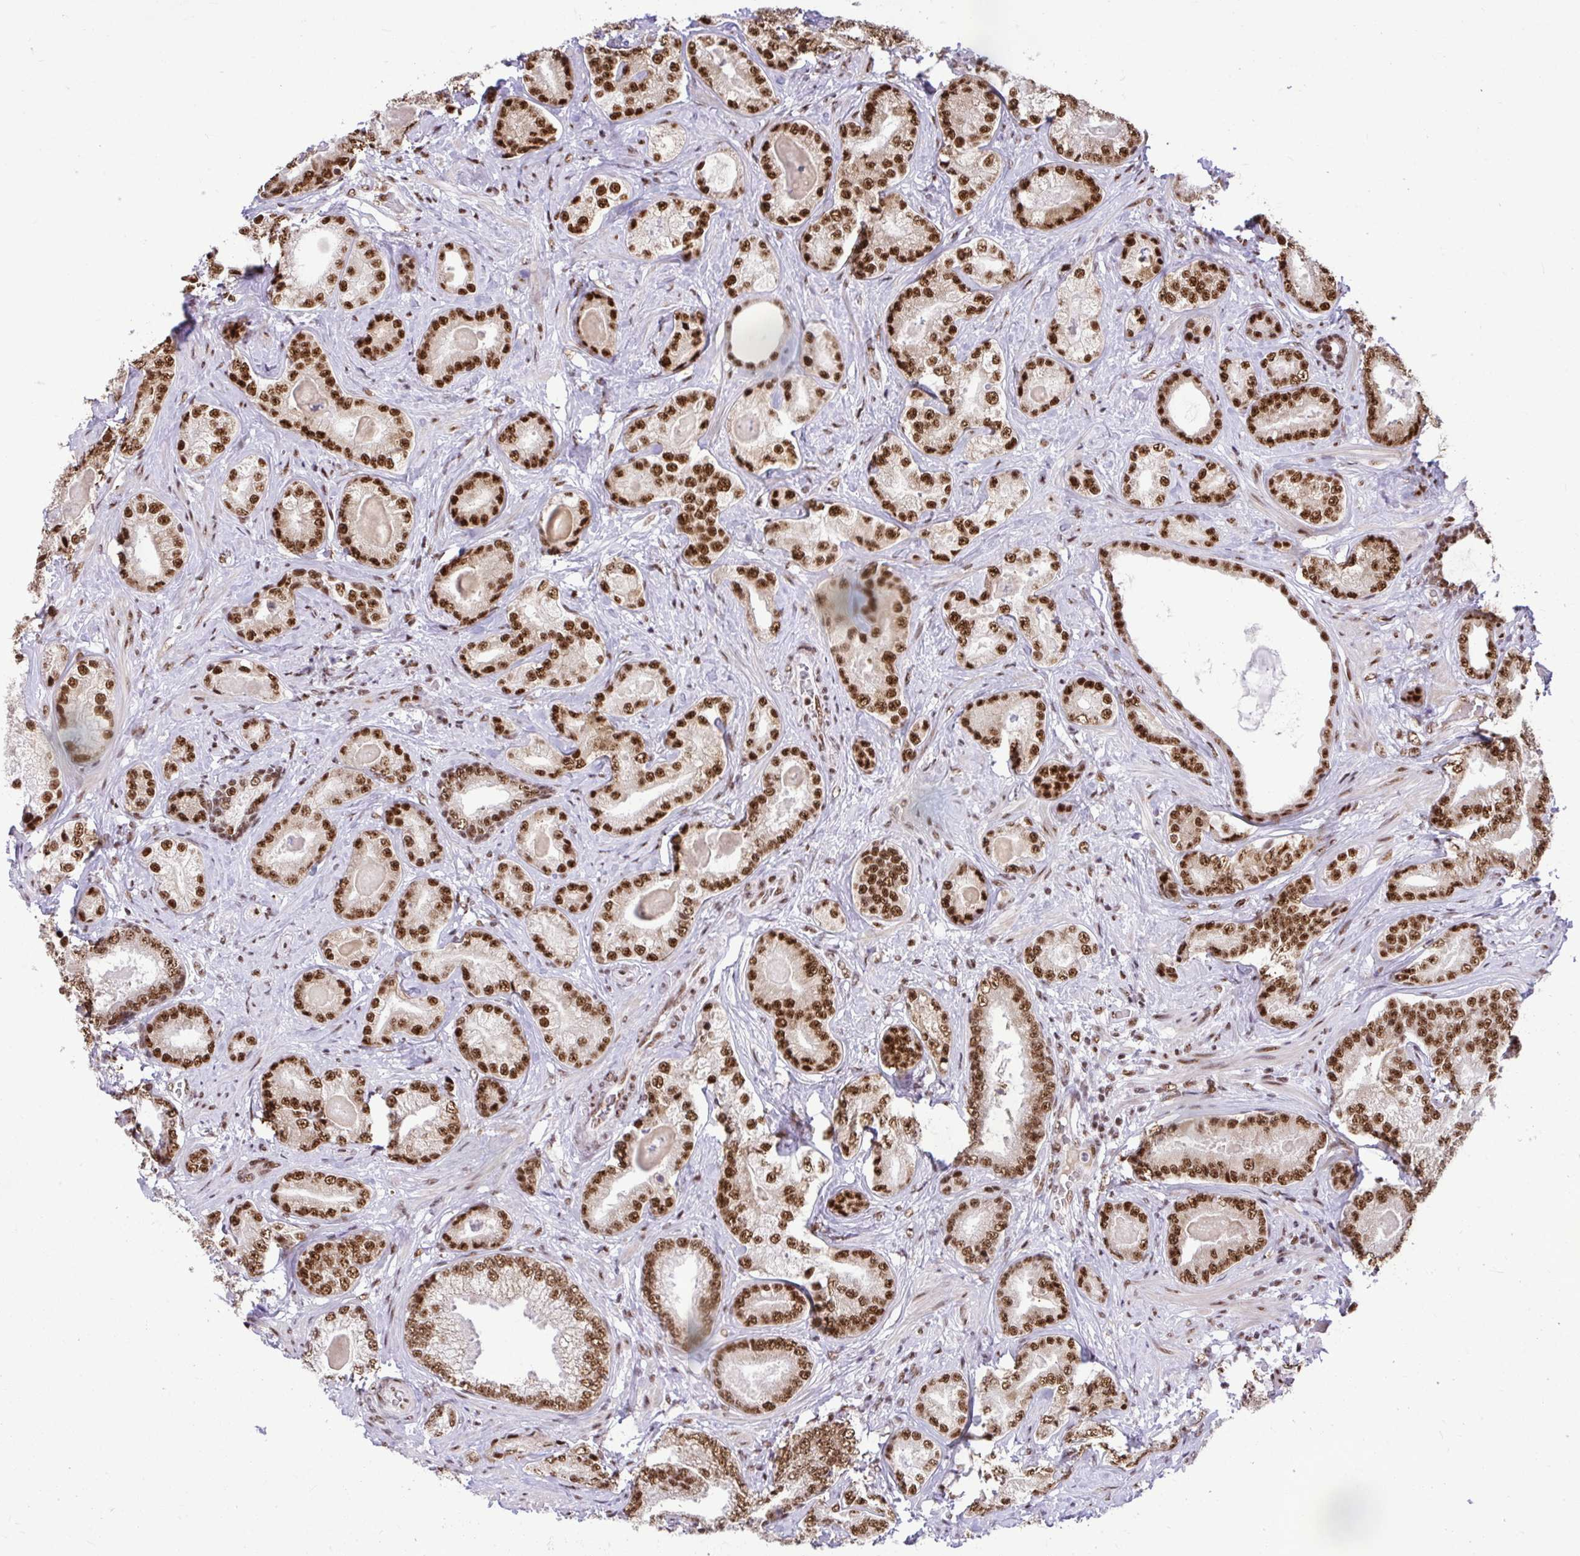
{"staining": {"intensity": "strong", "quantity": ">75%", "location": "nuclear"}, "tissue": "prostate cancer", "cell_type": "Tumor cells", "image_type": "cancer", "snomed": [{"axis": "morphology", "description": "Adenocarcinoma, High grade"}, {"axis": "topography", "description": "Prostate"}], "caption": "About >75% of tumor cells in adenocarcinoma (high-grade) (prostate) demonstrate strong nuclear protein expression as visualized by brown immunohistochemical staining.", "gene": "PRPF19", "patient": {"sex": "male", "age": 62}}